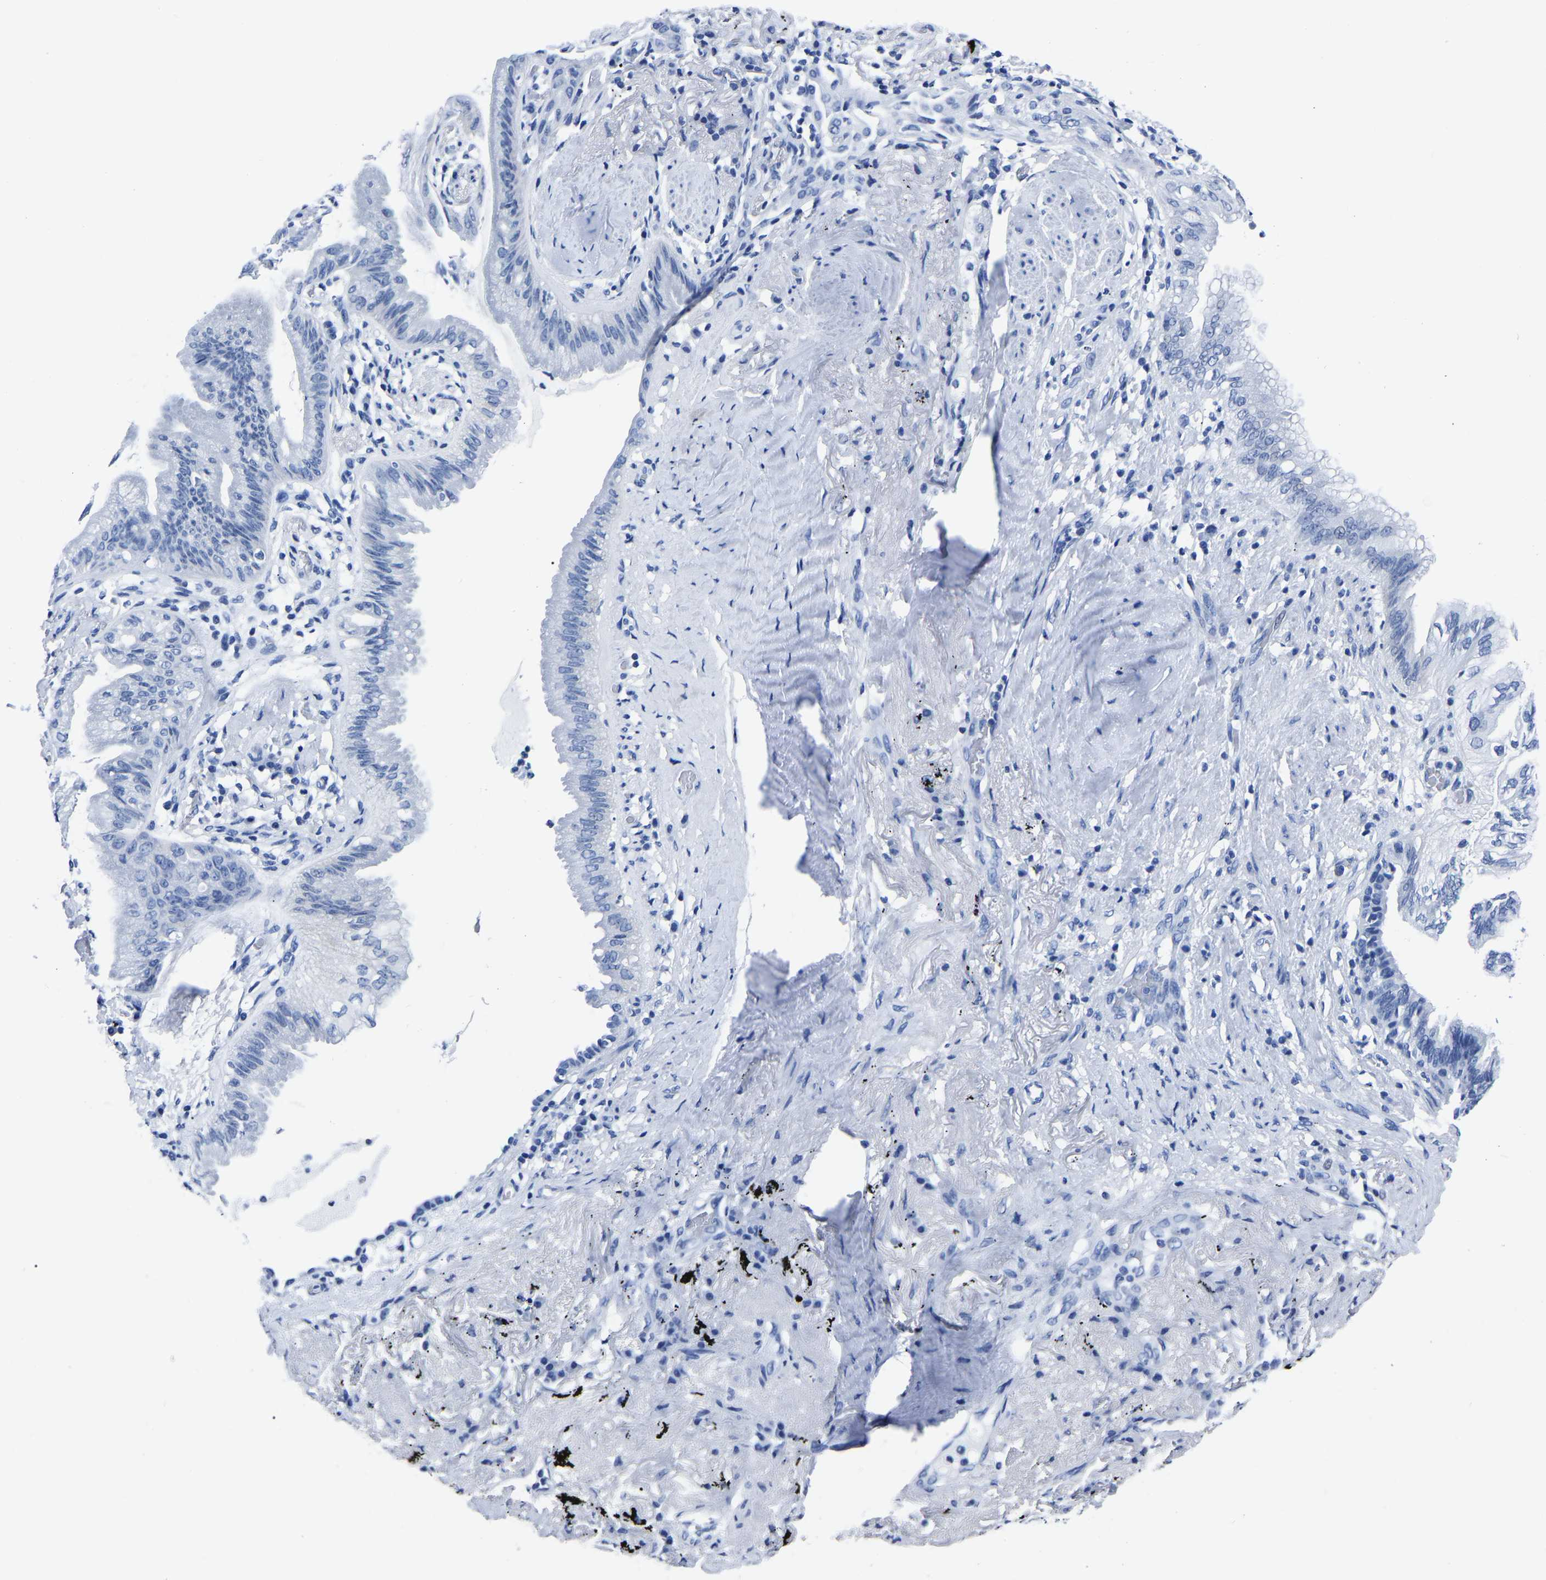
{"staining": {"intensity": "negative", "quantity": "none", "location": "none"}, "tissue": "lung cancer", "cell_type": "Tumor cells", "image_type": "cancer", "snomed": [{"axis": "morphology", "description": "Normal tissue, NOS"}, {"axis": "morphology", "description": "Adenocarcinoma, NOS"}, {"axis": "topography", "description": "Bronchus"}, {"axis": "topography", "description": "Lung"}], "caption": "Micrograph shows no significant protein positivity in tumor cells of adenocarcinoma (lung).", "gene": "IMPG2", "patient": {"sex": "female", "age": 70}}